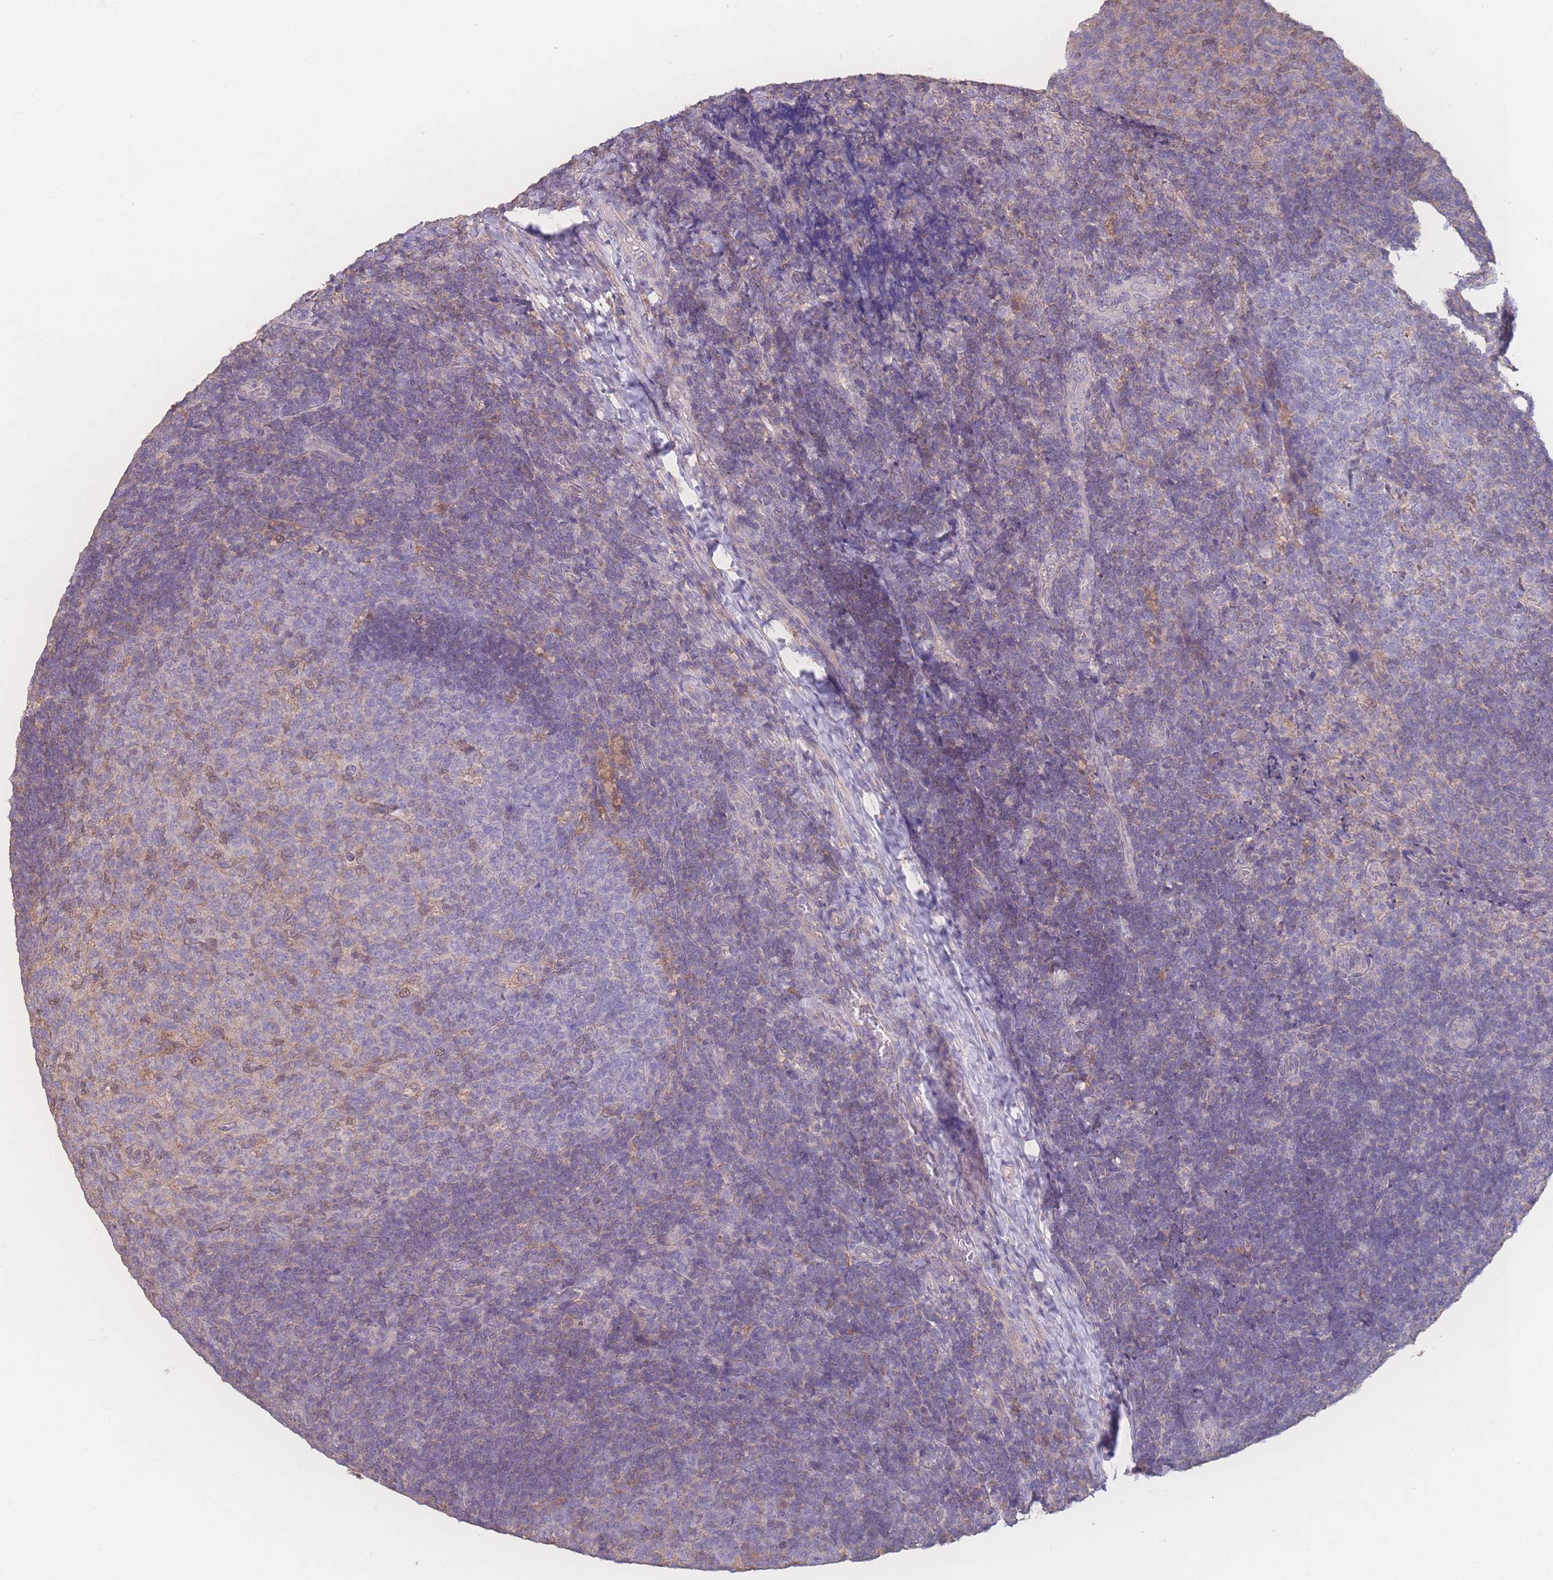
{"staining": {"intensity": "weak", "quantity": "<25%", "location": "cytoplasmic/membranous"}, "tissue": "tonsil", "cell_type": "Germinal center cells", "image_type": "normal", "snomed": [{"axis": "morphology", "description": "Normal tissue, NOS"}, {"axis": "topography", "description": "Tonsil"}], "caption": "High magnification brightfield microscopy of unremarkable tonsil stained with DAB (brown) and counterstained with hematoxylin (blue): germinal center cells show no significant positivity.", "gene": "GIPR", "patient": {"sex": "female", "age": 10}}